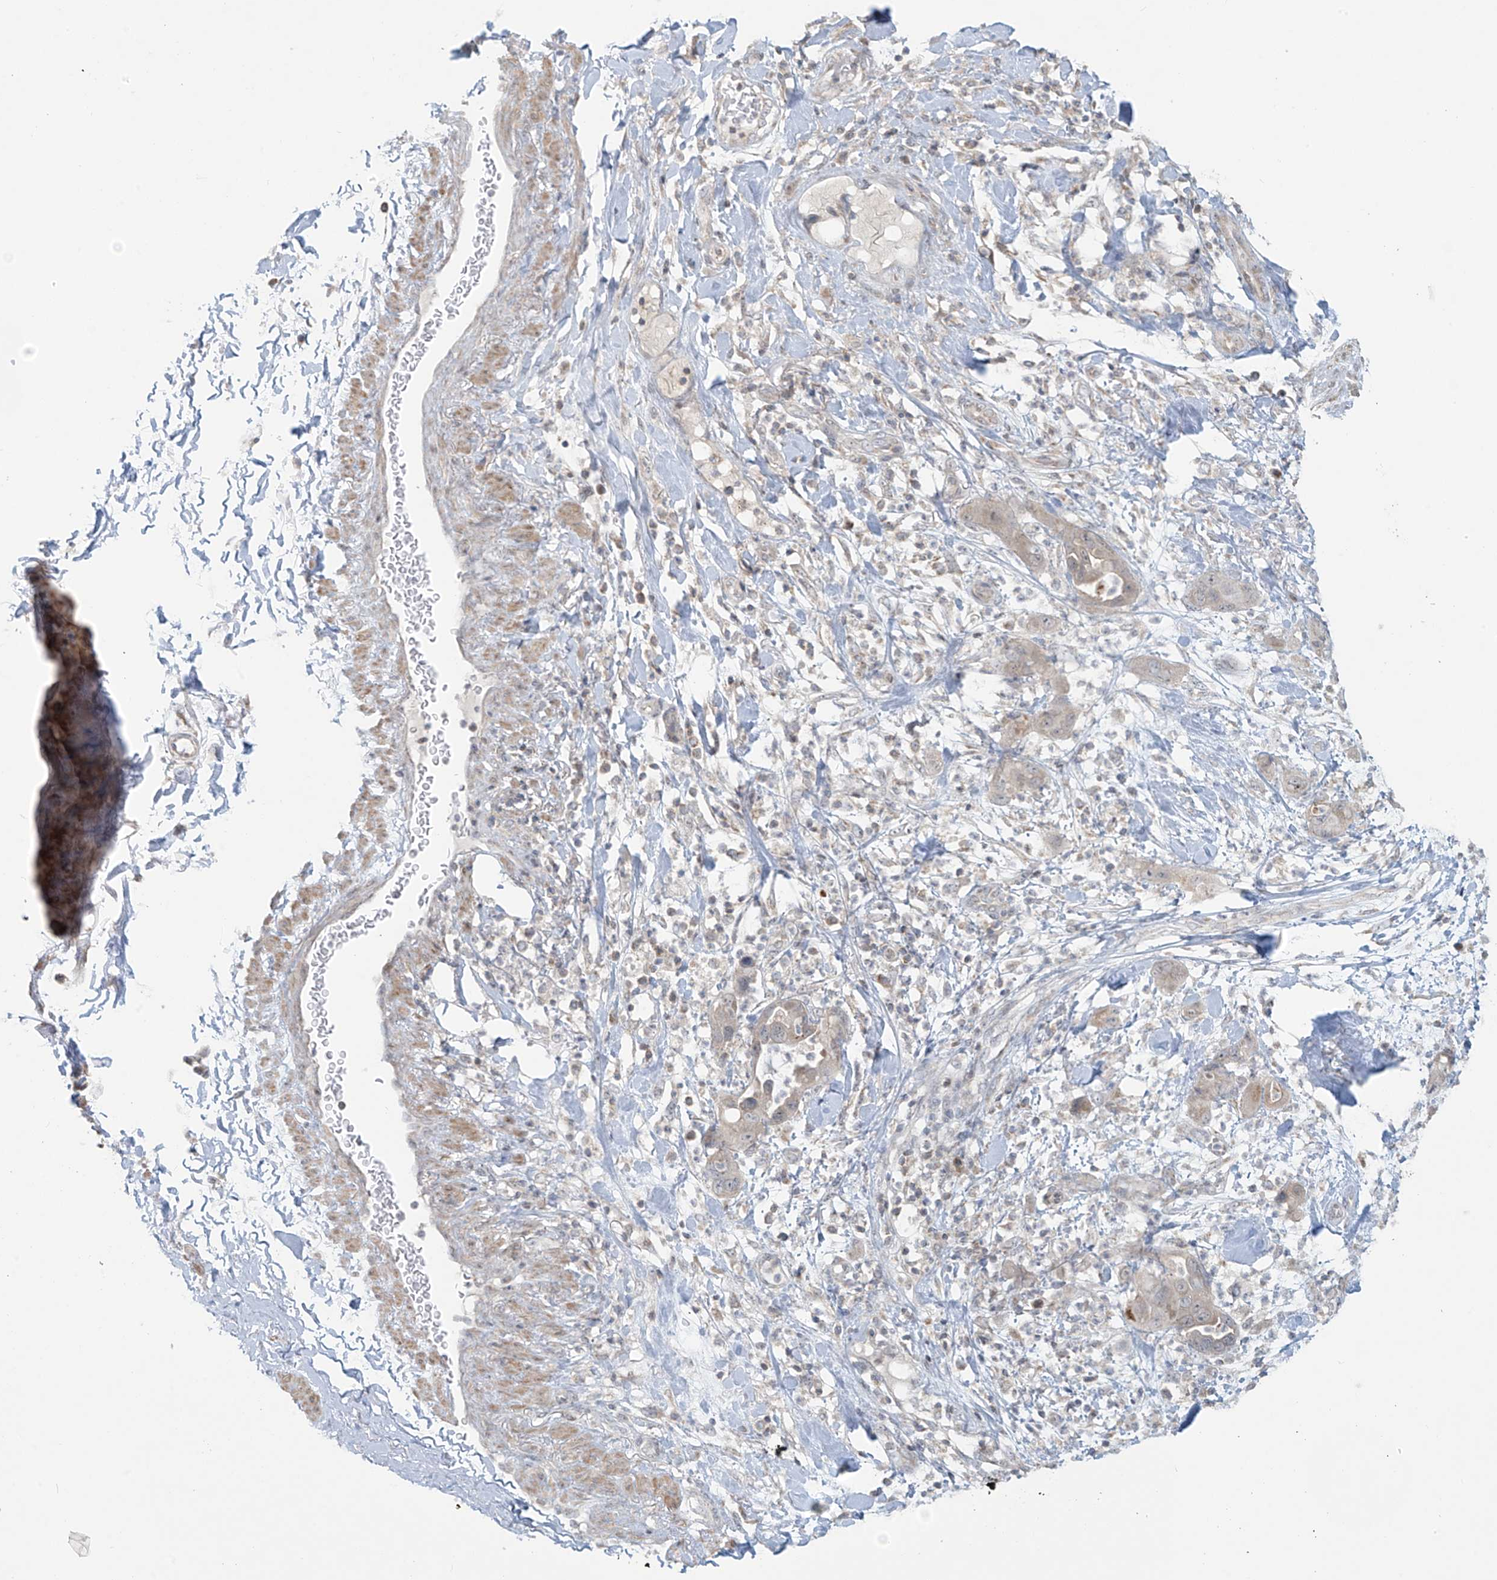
{"staining": {"intensity": "negative", "quantity": "none", "location": "none"}, "tissue": "pancreatic cancer", "cell_type": "Tumor cells", "image_type": "cancer", "snomed": [{"axis": "morphology", "description": "Adenocarcinoma, NOS"}, {"axis": "topography", "description": "Pancreas"}], "caption": "Immunohistochemistry image of neoplastic tissue: human pancreatic cancer (adenocarcinoma) stained with DAB (3,3'-diaminobenzidine) demonstrates no significant protein positivity in tumor cells.", "gene": "HDDC2", "patient": {"sex": "female", "age": 71}}